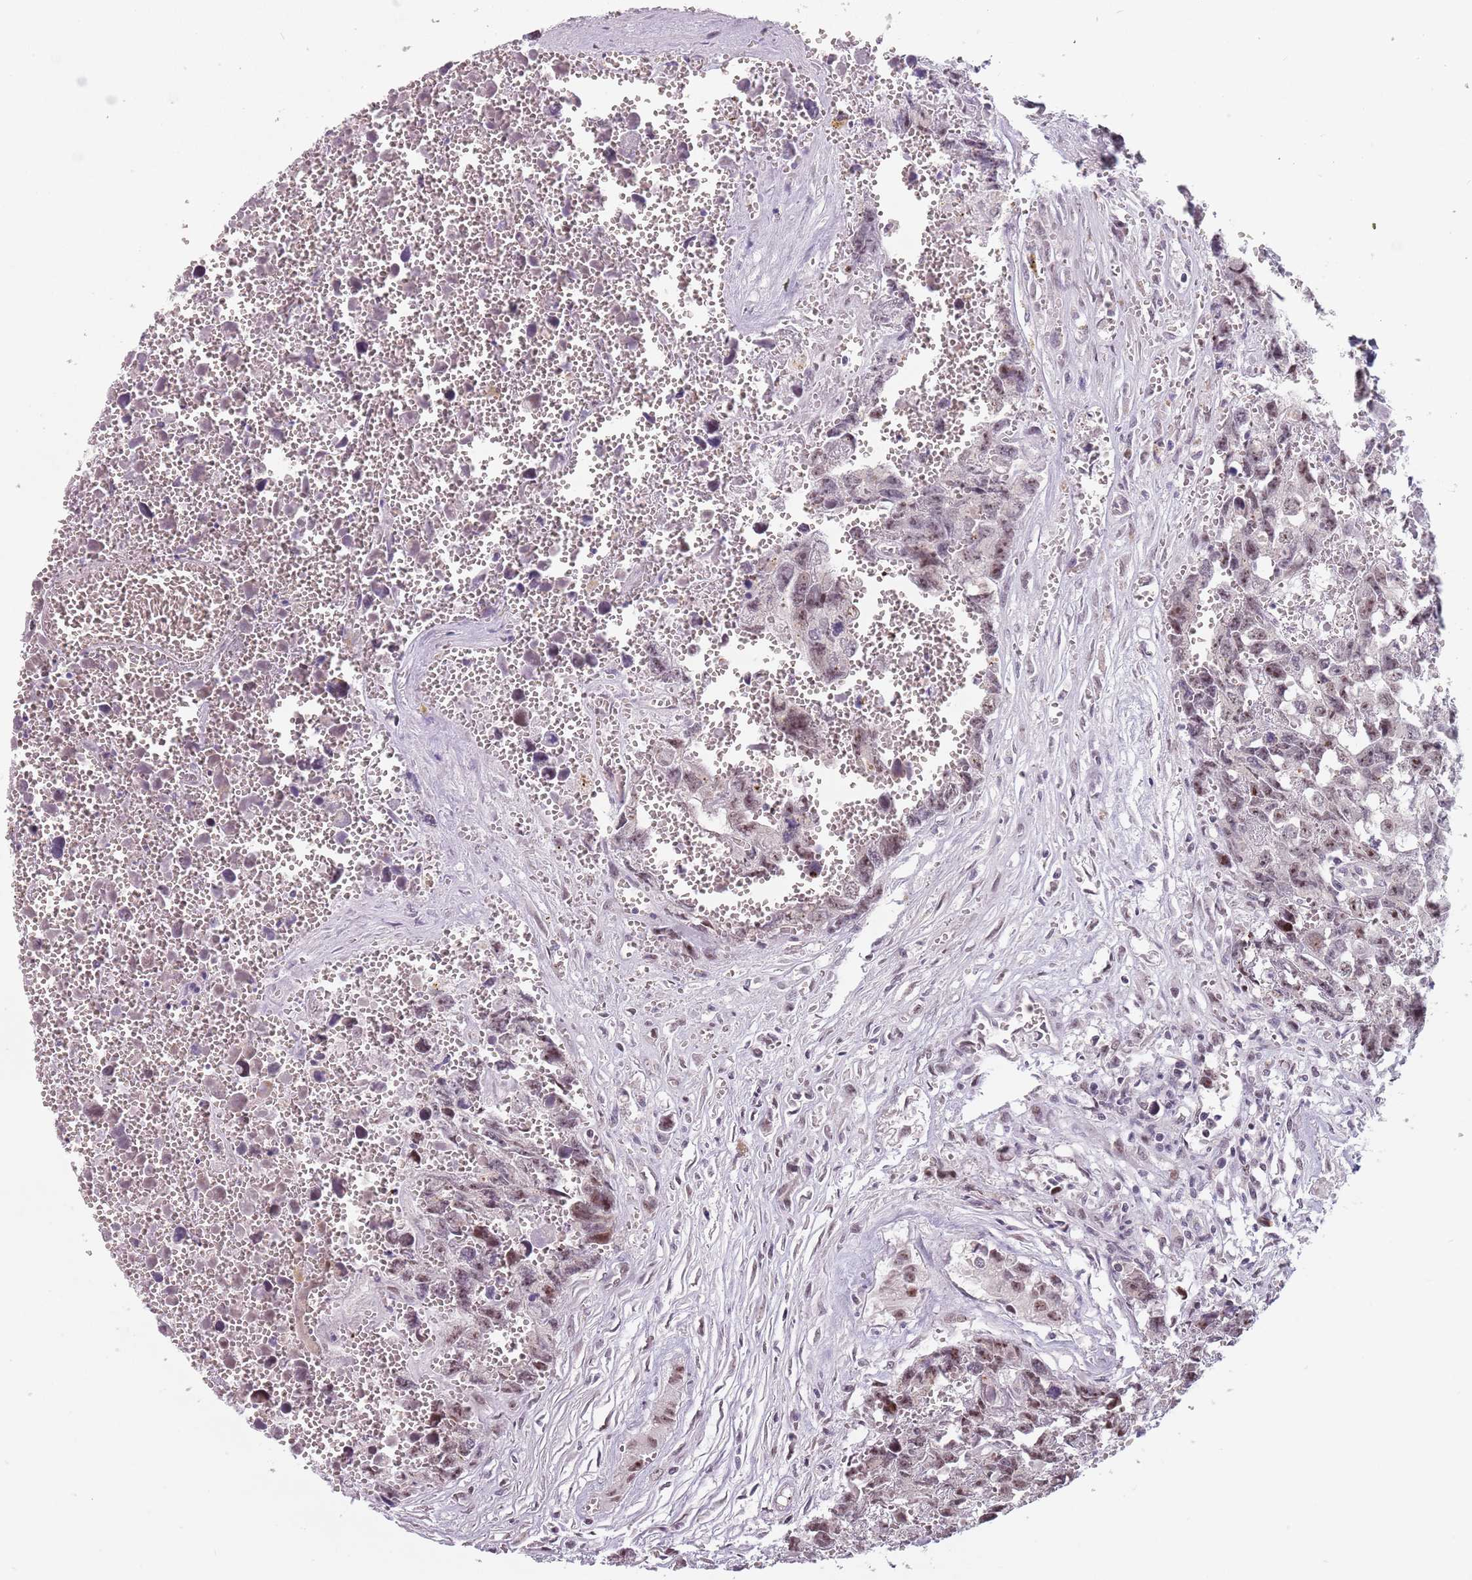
{"staining": {"intensity": "moderate", "quantity": "<25%", "location": "nuclear"}, "tissue": "testis cancer", "cell_type": "Tumor cells", "image_type": "cancer", "snomed": [{"axis": "morphology", "description": "Carcinoma, Embryonal, NOS"}, {"axis": "topography", "description": "Testis"}], "caption": "Immunohistochemical staining of testis cancer (embryonal carcinoma) demonstrates low levels of moderate nuclear protein staining in about <25% of tumor cells.", "gene": "PTCHD1", "patient": {"sex": "male", "age": 31}}